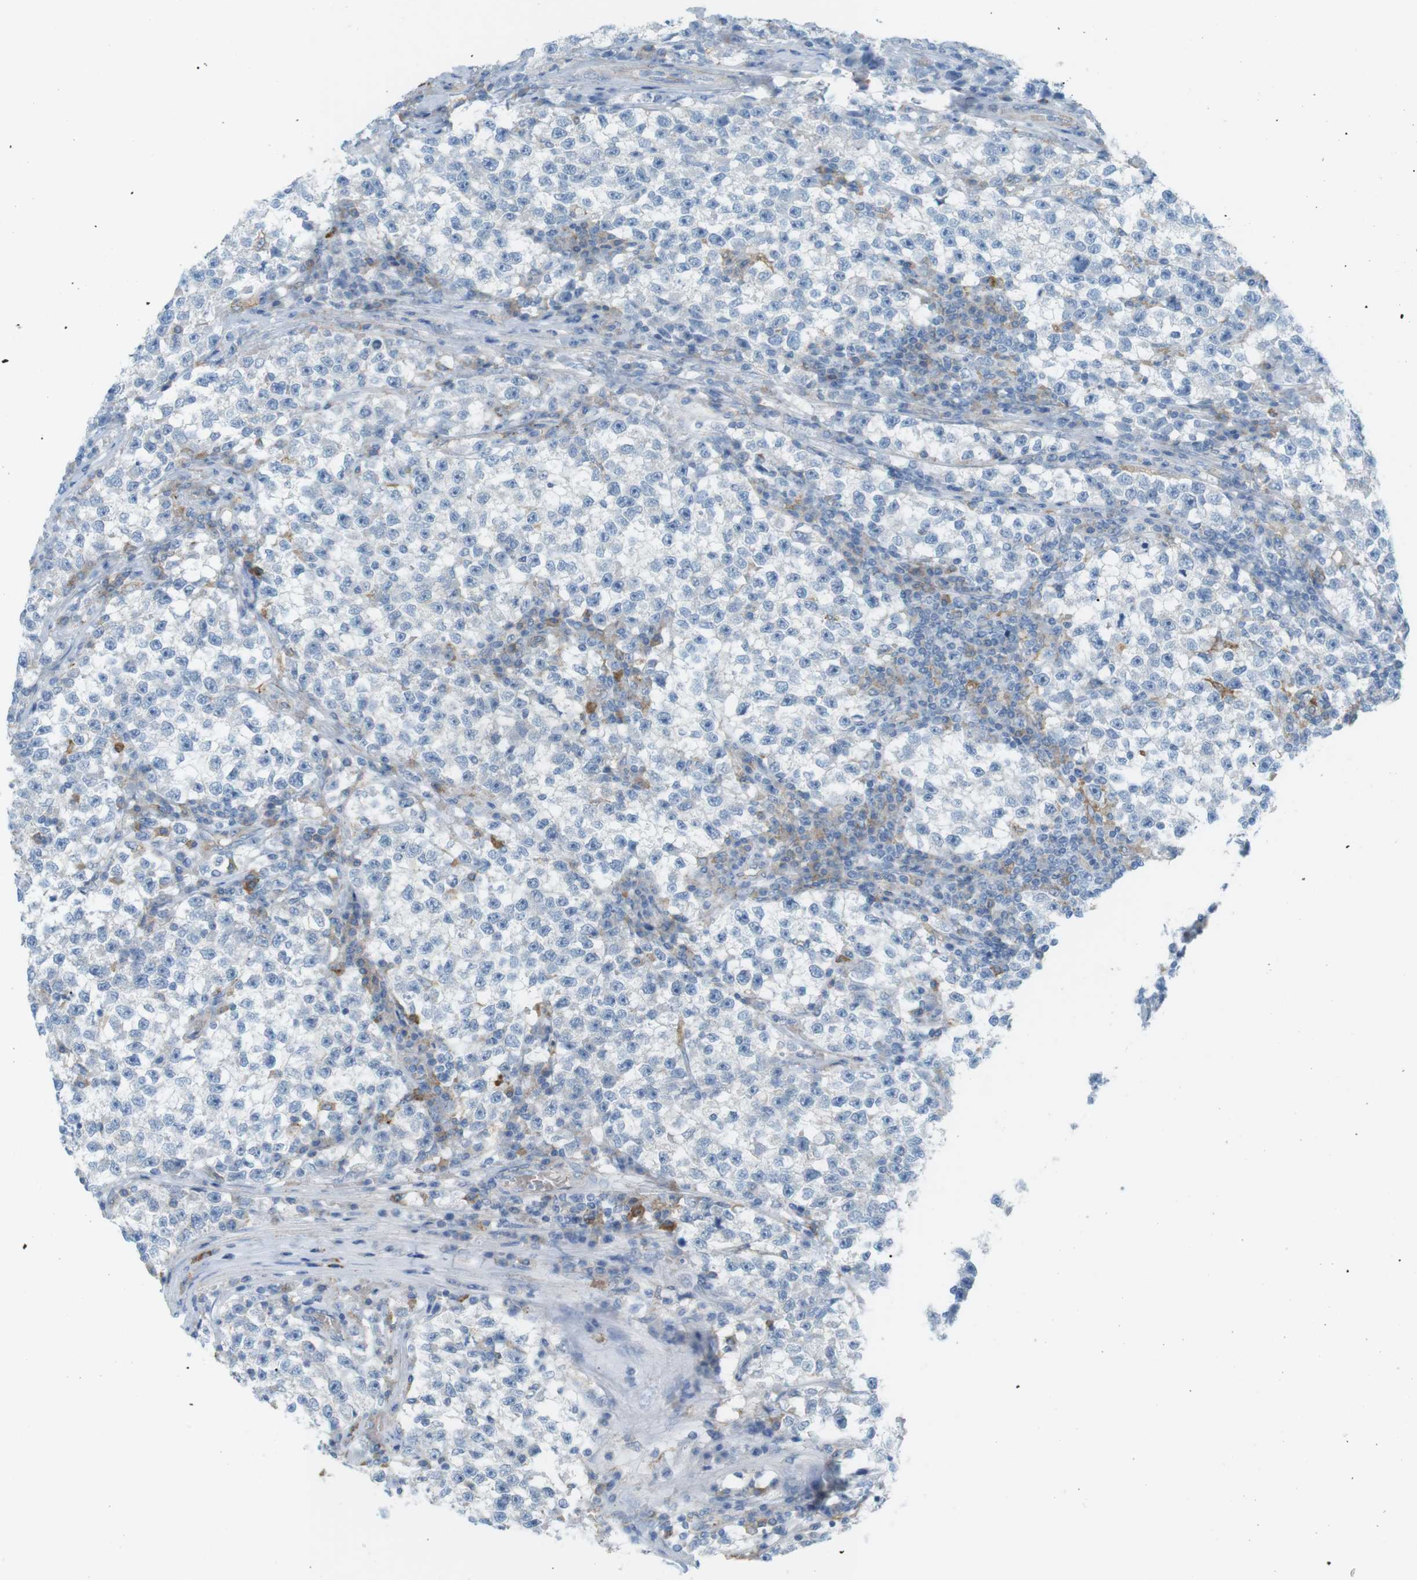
{"staining": {"intensity": "negative", "quantity": "none", "location": "none"}, "tissue": "testis cancer", "cell_type": "Tumor cells", "image_type": "cancer", "snomed": [{"axis": "morphology", "description": "Seminoma, NOS"}, {"axis": "topography", "description": "Testis"}], "caption": "Immunohistochemical staining of human testis cancer exhibits no significant positivity in tumor cells.", "gene": "VAMP1", "patient": {"sex": "male", "age": 22}}